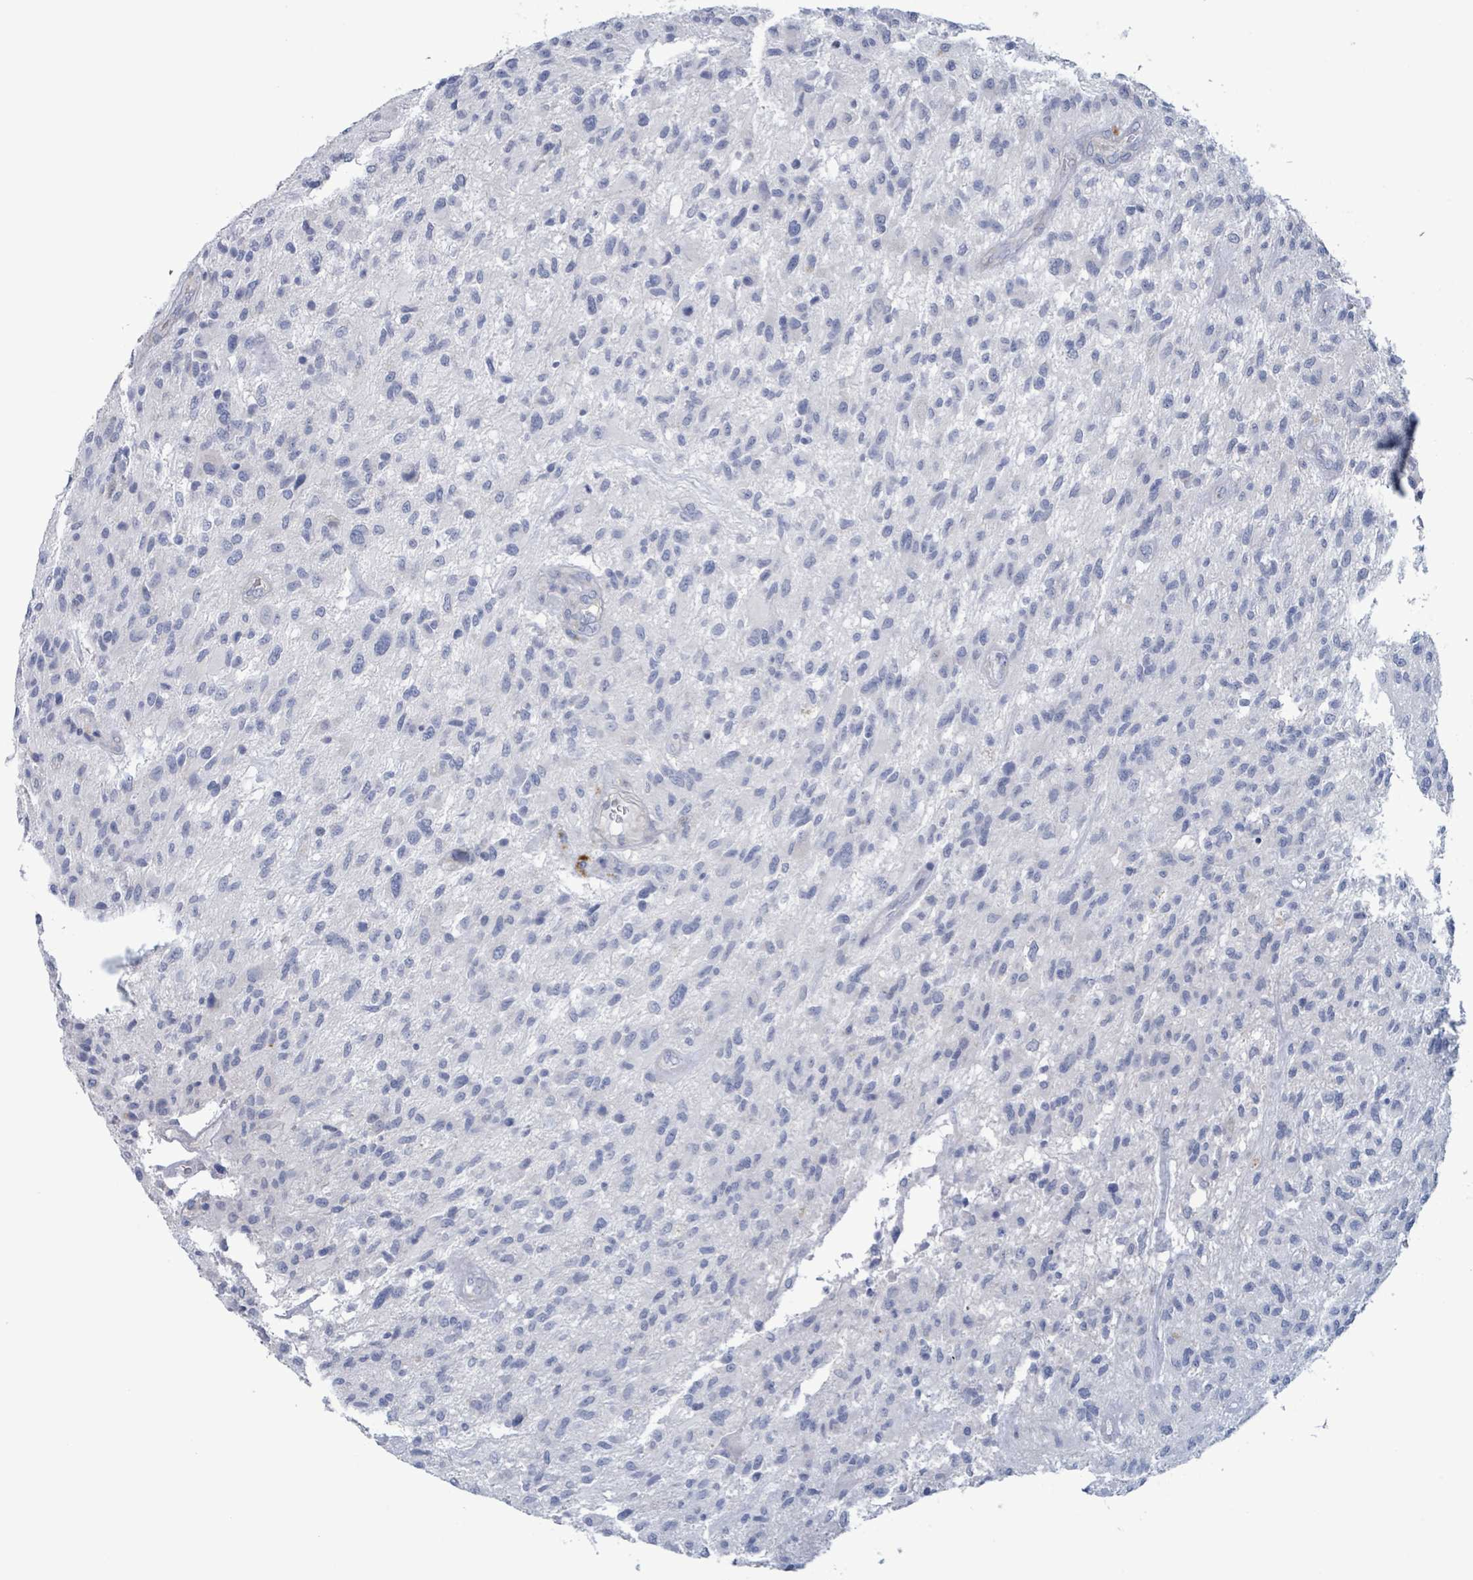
{"staining": {"intensity": "negative", "quantity": "none", "location": "none"}, "tissue": "glioma", "cell_type": "Tumor cells", "image_type": "cancer", "snomed": [{"axis": "morphology", "description": "Glioma, malignant, High grade"}, {"axis": "topography", "description": "Brain"}], "caption": "The photomicrograph reveals no staining of tumor cells in glioma.", "gene": "PKLR", "patient": {"sex": "male", "age": 47}}